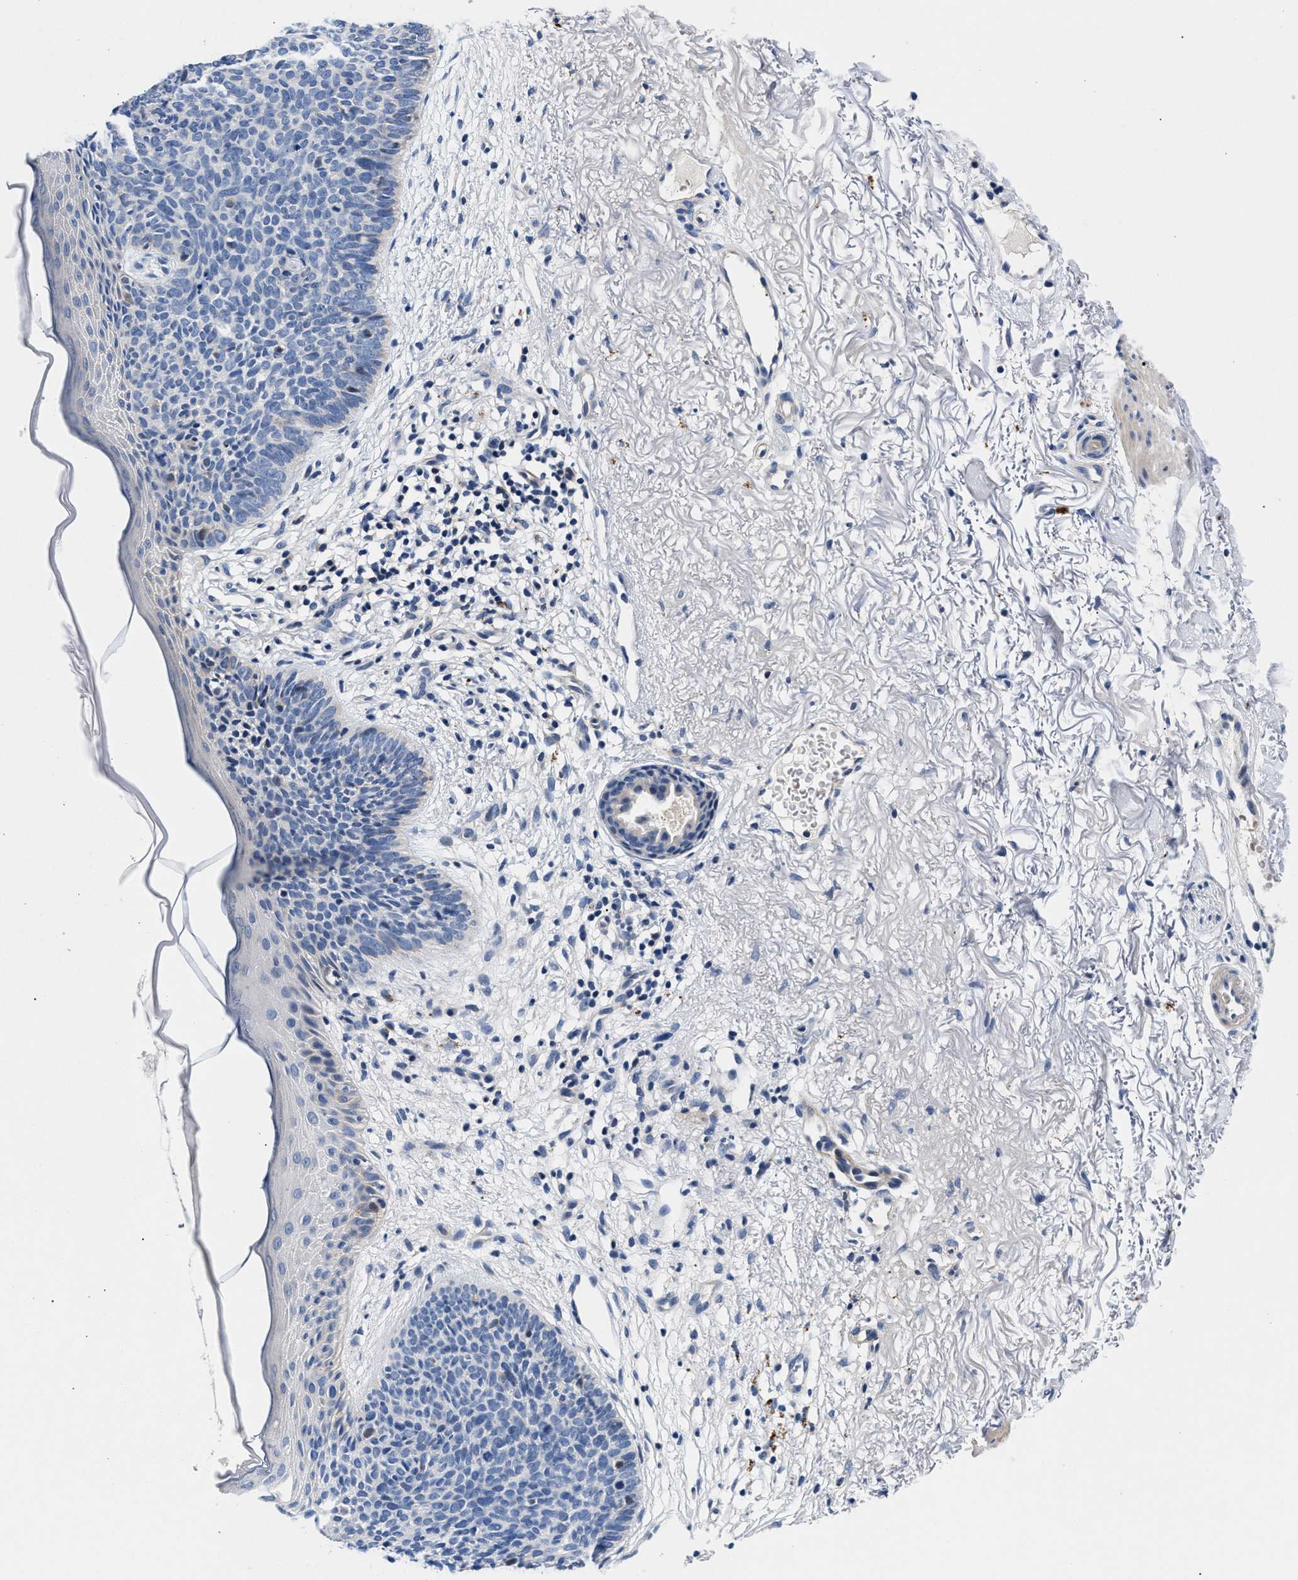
{"staining": {"intensity": "negative", "quantity": "none", "location": "none"}, "tissue": "skin cancer", "cell_type": "Tumor cells", "image_type": "cancer", "snomed": [{"axis": "morphology", "description": "Basal cell carcinoma"}, {"axis": "topography", "description": "Skin"}], "caption": "An IHC micrograph of skin cancer (basal cell carcinoma) is shown. There is no staining in tumor cells of skin cancer (basal cell carcinoma). (Stains: DAB immunohistochemistry with hematoxylin counter stain, Microscopy: brightfield microscopy at high magnification).", "gene": "P2RY4", "patient": {"sex": "female", "age": 70}}